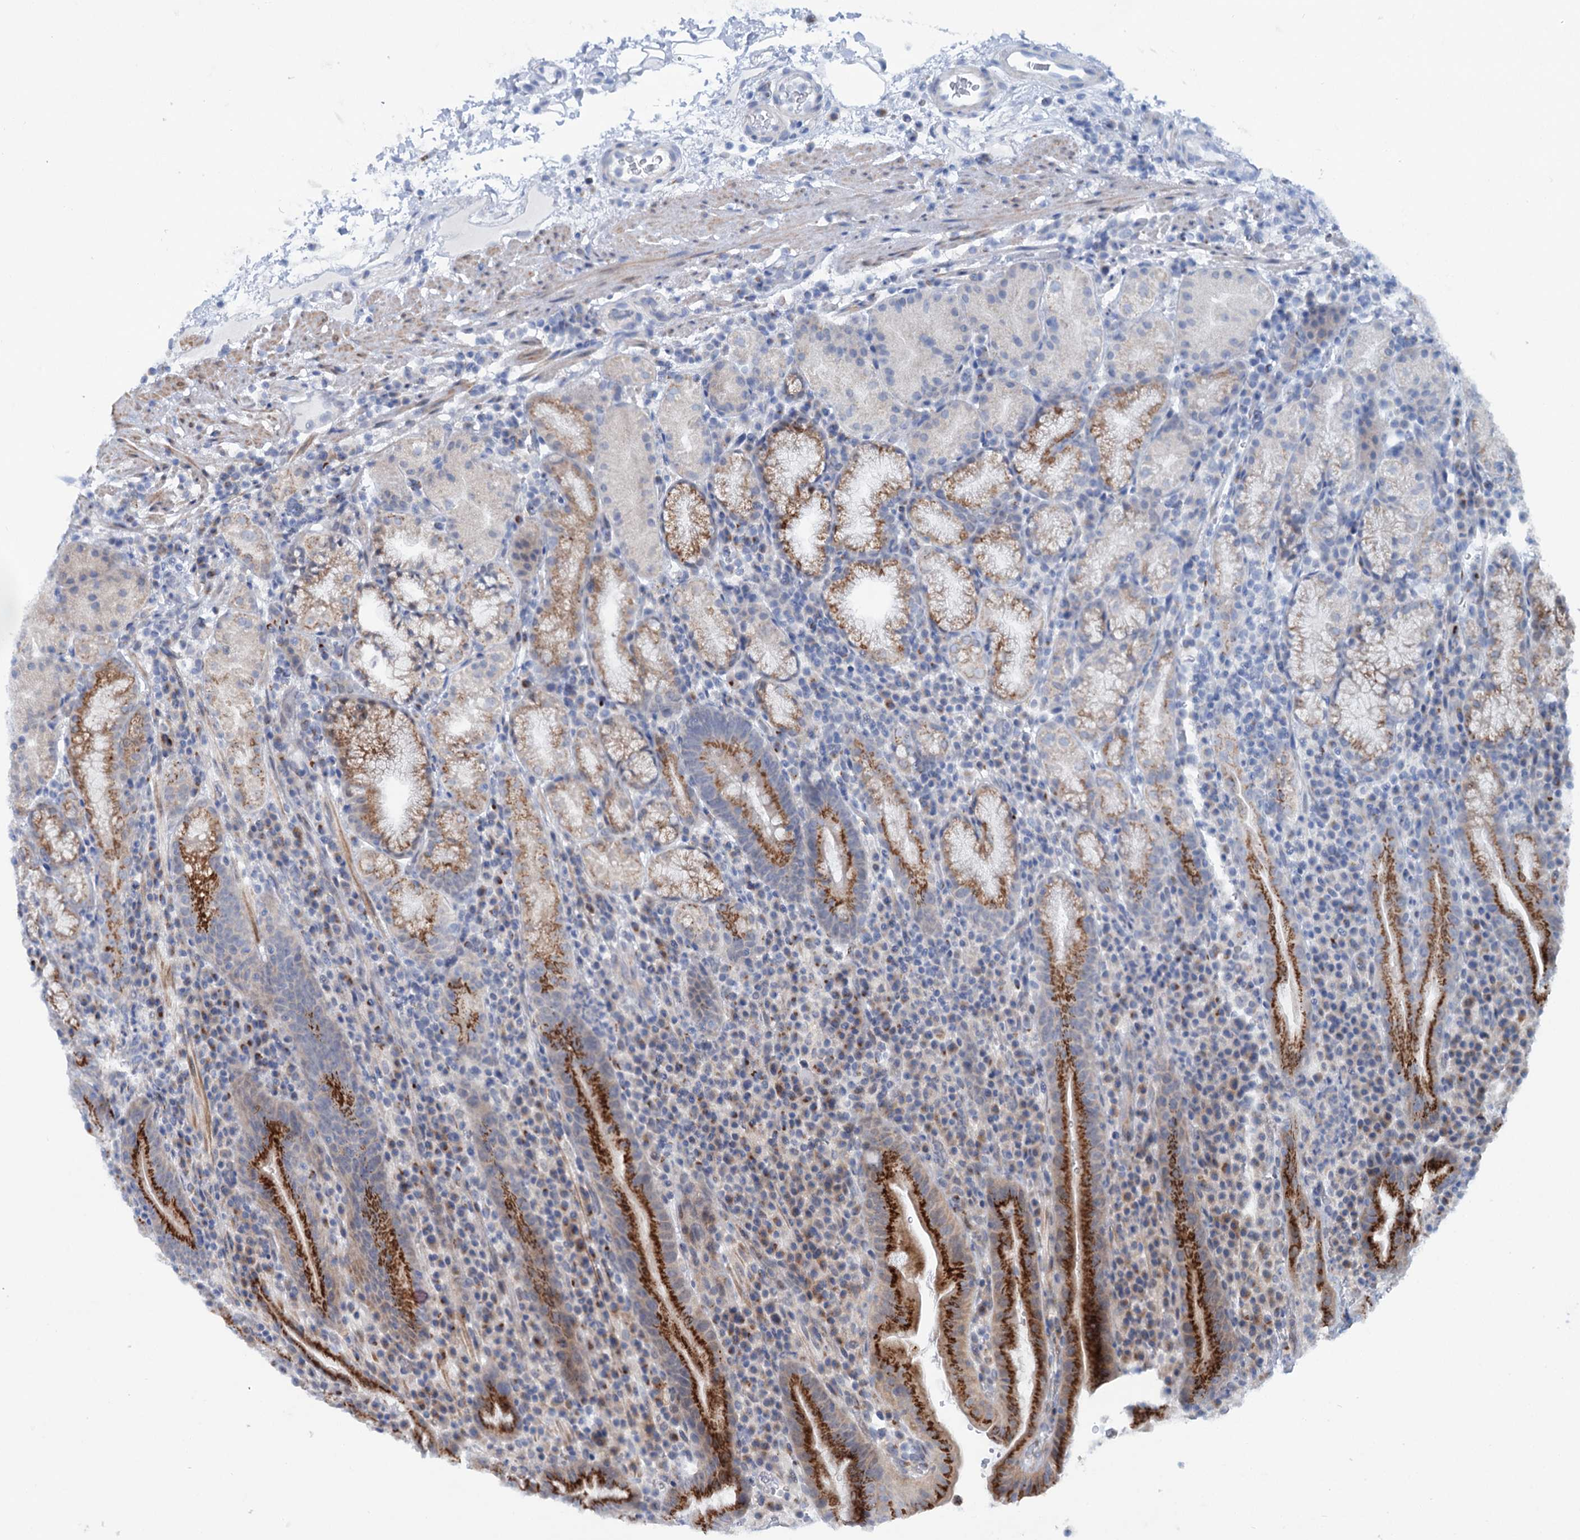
{"staining": {"intensity": "strong", "quantity": "<25%", "location": "cytoplasmic/membranous"}, "tissue": "stomach", "cell_type": "Glandular cells", "image_type": "normal", "snomed": [{"axis": "morphology", "description": "Normal tissue, NOS"}, {"axis": "morphology", "description": "Inflammation, NOS"}, {"axis": "topography", "description": "Stomach"}], "caption": "Protein expression analysis of benign stomach displays strong cytoplasmic/membranous positivity in approximately <25% of glandular cells.", "gene": "ELP4", "patient": {"sex": "male", "age": 79}}